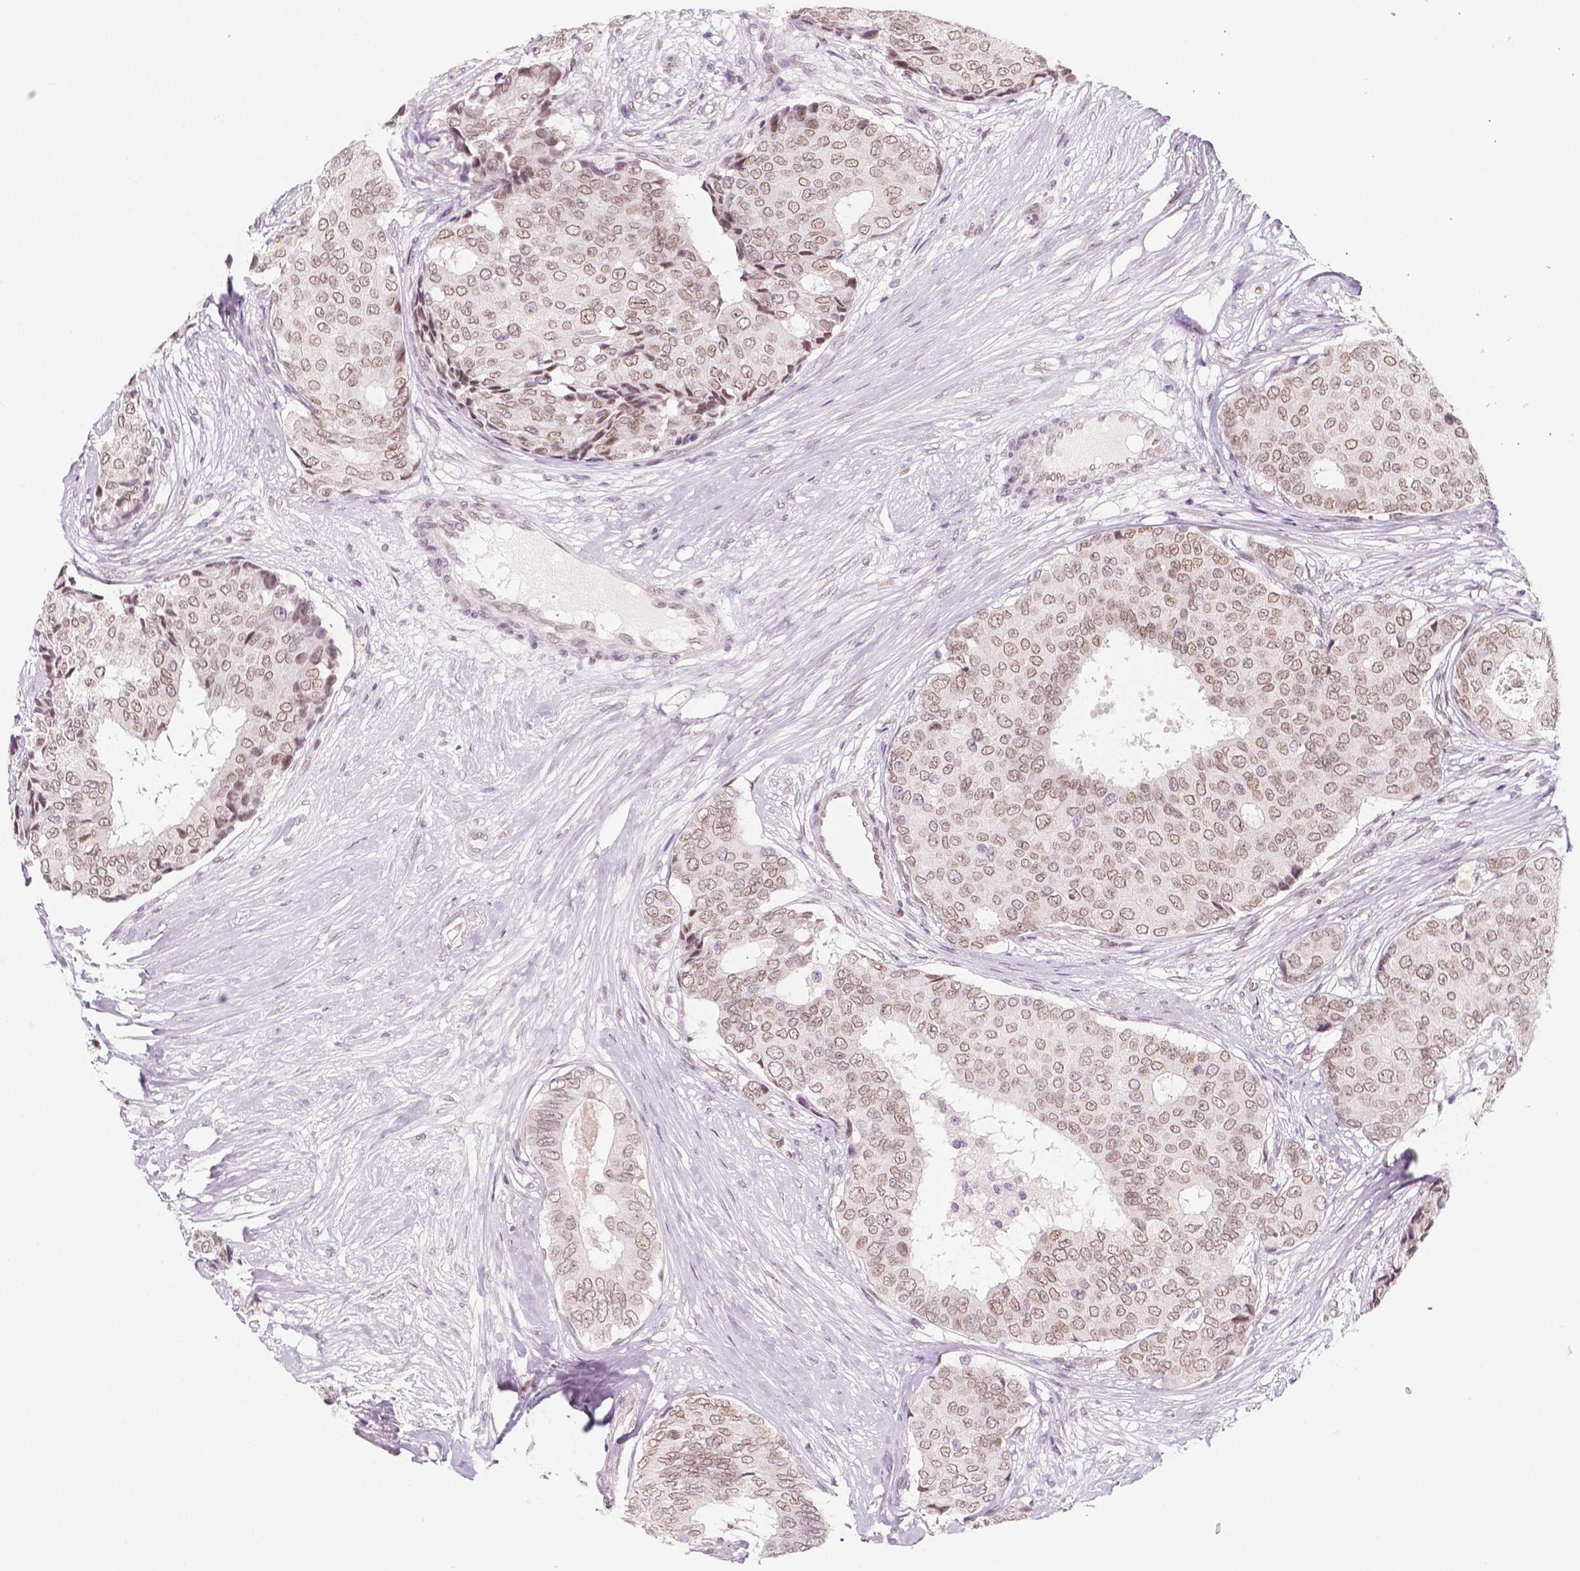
{"staining": {"intensity": "weak", "quantity": ">75%", "location": "nuclear"}, "tissue": "breast cancer", "cell_type": "Tumor cells", "image_type": "cancer", "snomed": [{"axis": "morphology", "description": "Duct carcinoma"}, {"axis": "topography", "description": "Breast"}], "caption": "Brown immunohistochemical staining in human breast intraductal carcinoma exhibits weak nuclear expression in about >75% of tumor cells. The protein is stained brown, and the nuclei are stained in blue (DAB IHC with brightfield microscopy, high magnification).", "gene": "KDM5B", "patient": {"sex": "female", "age": 75}}